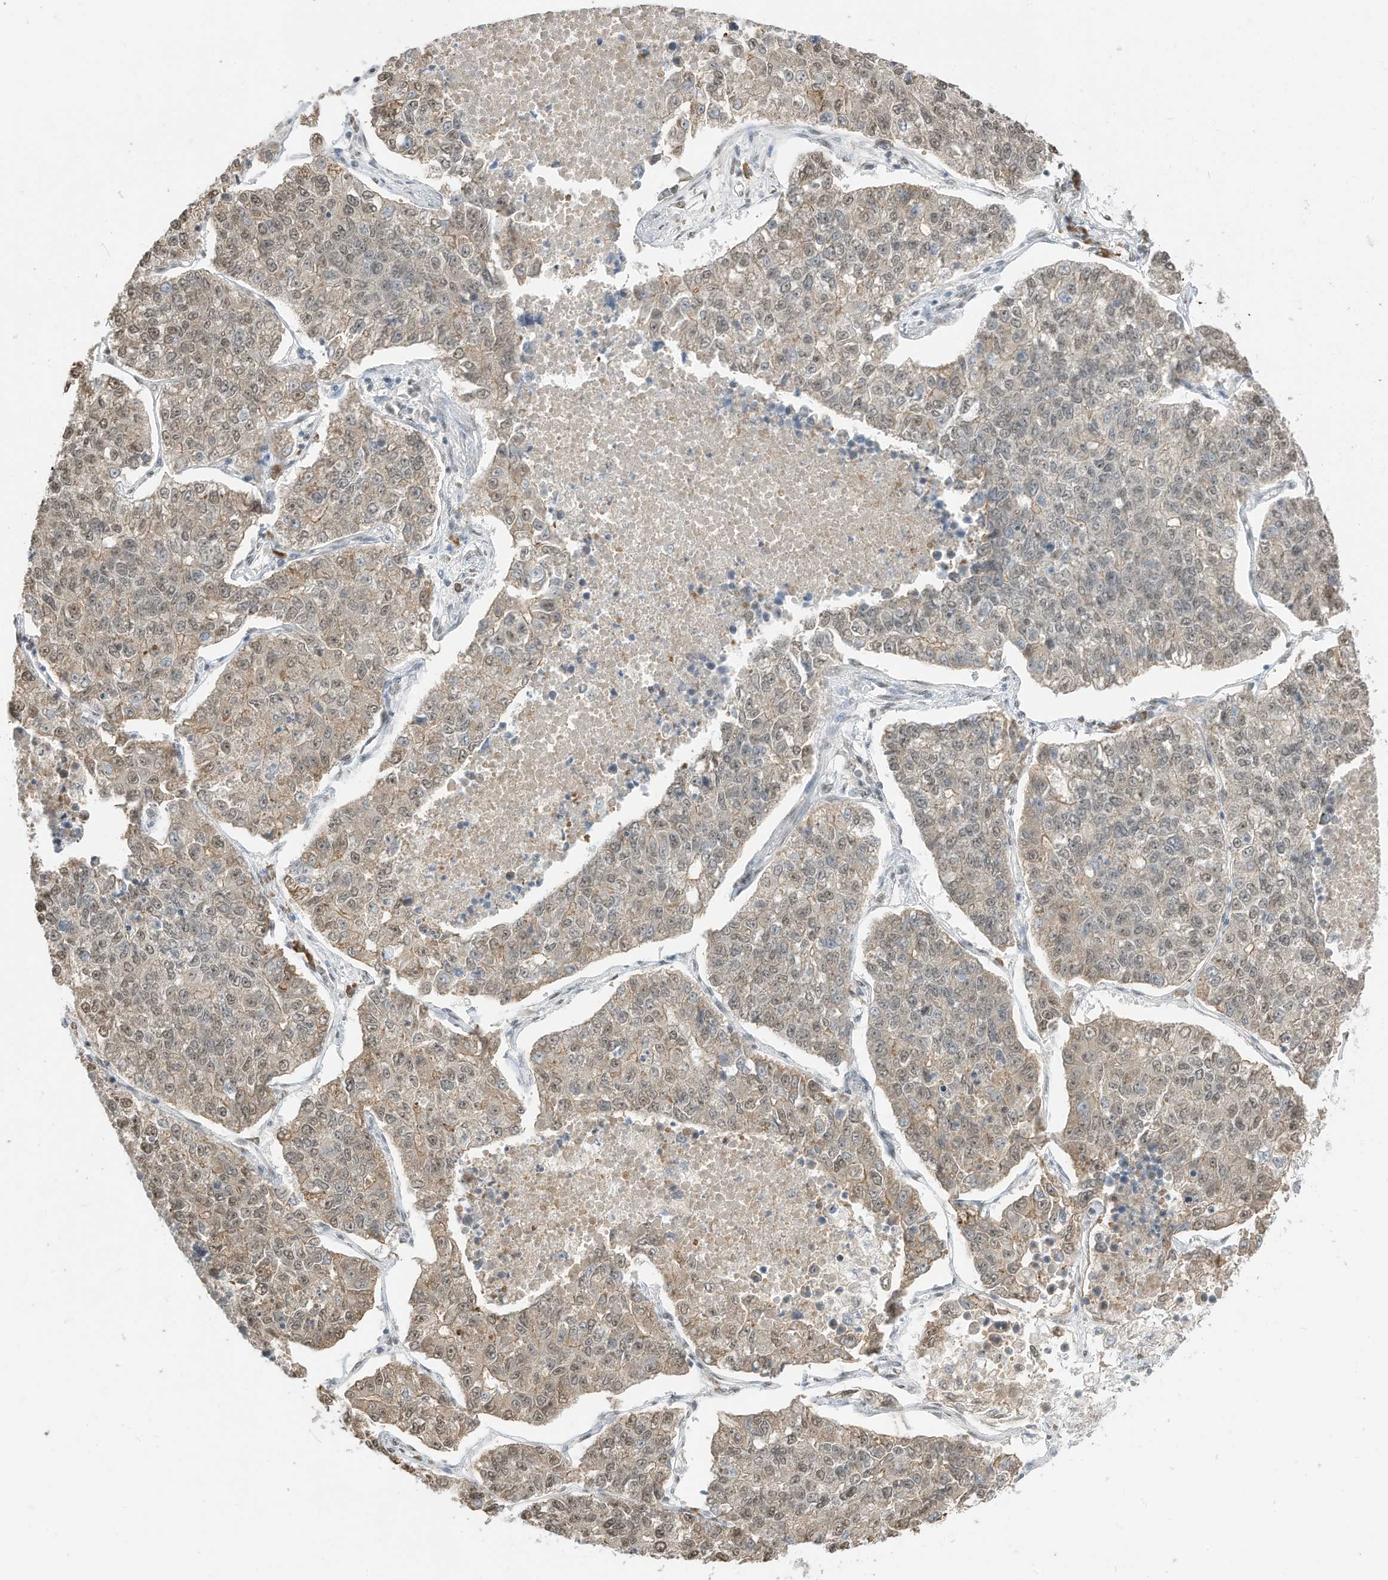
{"staining": {"intensity": "weak", "quantity": ">75%", "location": "nuclear"}, "tissue": "lung cancer", "cell_type": "Tumor cells", "image_type": "cancer", "snomed": [{"axis": "morphology", "description": "Adenocarcinoma, NOS"}, {"axis": "topography", "description": "Lung"}], "caption": "Brown immunohistochemical staining in adenocarcinoma (lung) demonstrates weak nuclear expression in about >75% of tumor cells.", "gene": "ZNF195", "patient": {"sex": "male", "age": 49}}